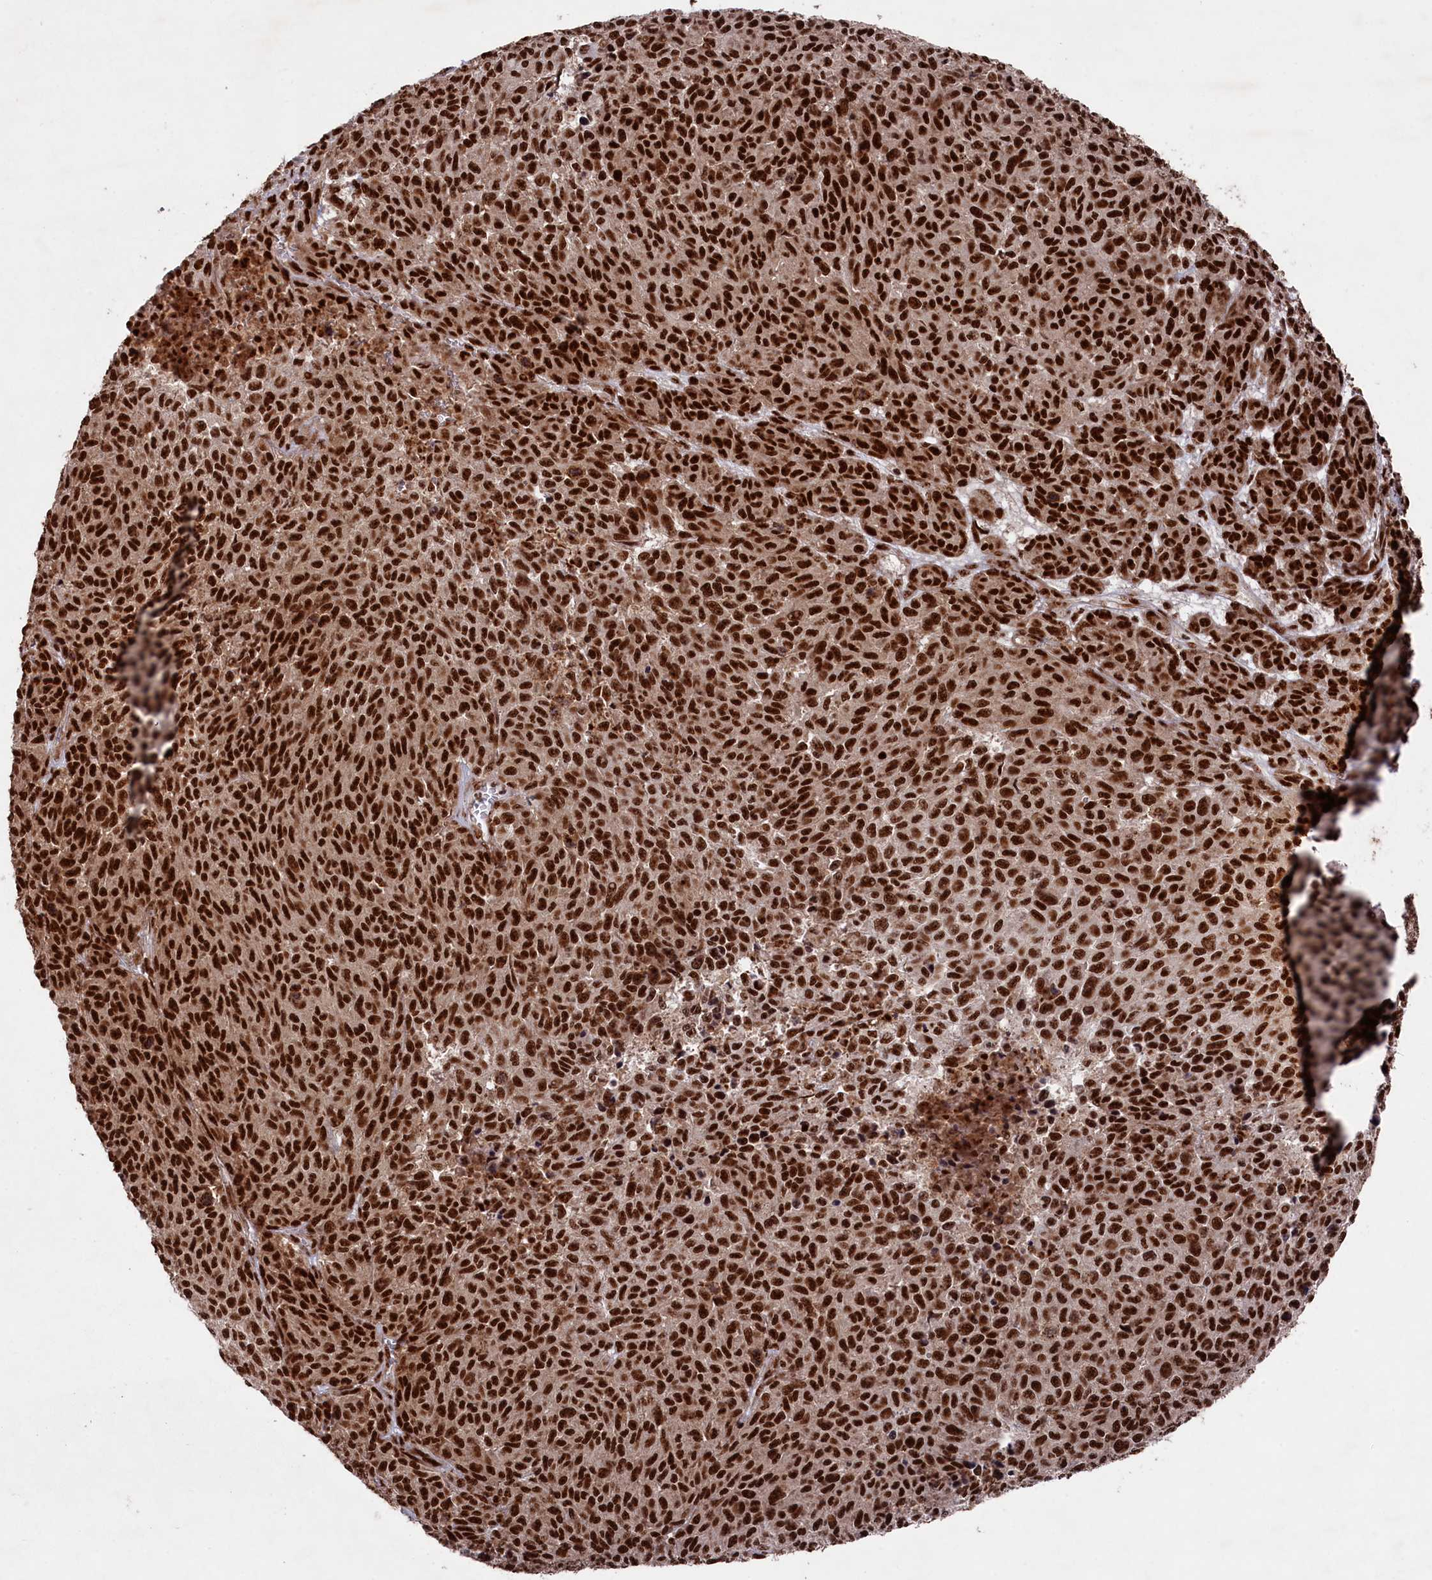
{"staining": {"intensity": "strong", "quantity": ">75%", "location": "nuclear"}, "tissue": "melanoma", "cell_type": "Tumor cells", "image_type": "cancer", "snomed": [{"axis": "morphology", "description": "Malignant melanoma, NOS"}, {"axis": "topography", "description": "Skin"}], "caption": "This photomicrograph displays melanoma stained with immunohistochemistry (IHC) to label a protein in brown. The nuclear of tumor cells show strong positivity for the protein. Nuclei are counter-stained blue.", "gene": "PRPF31", "patient": {"sex": "male", "age": 49}}